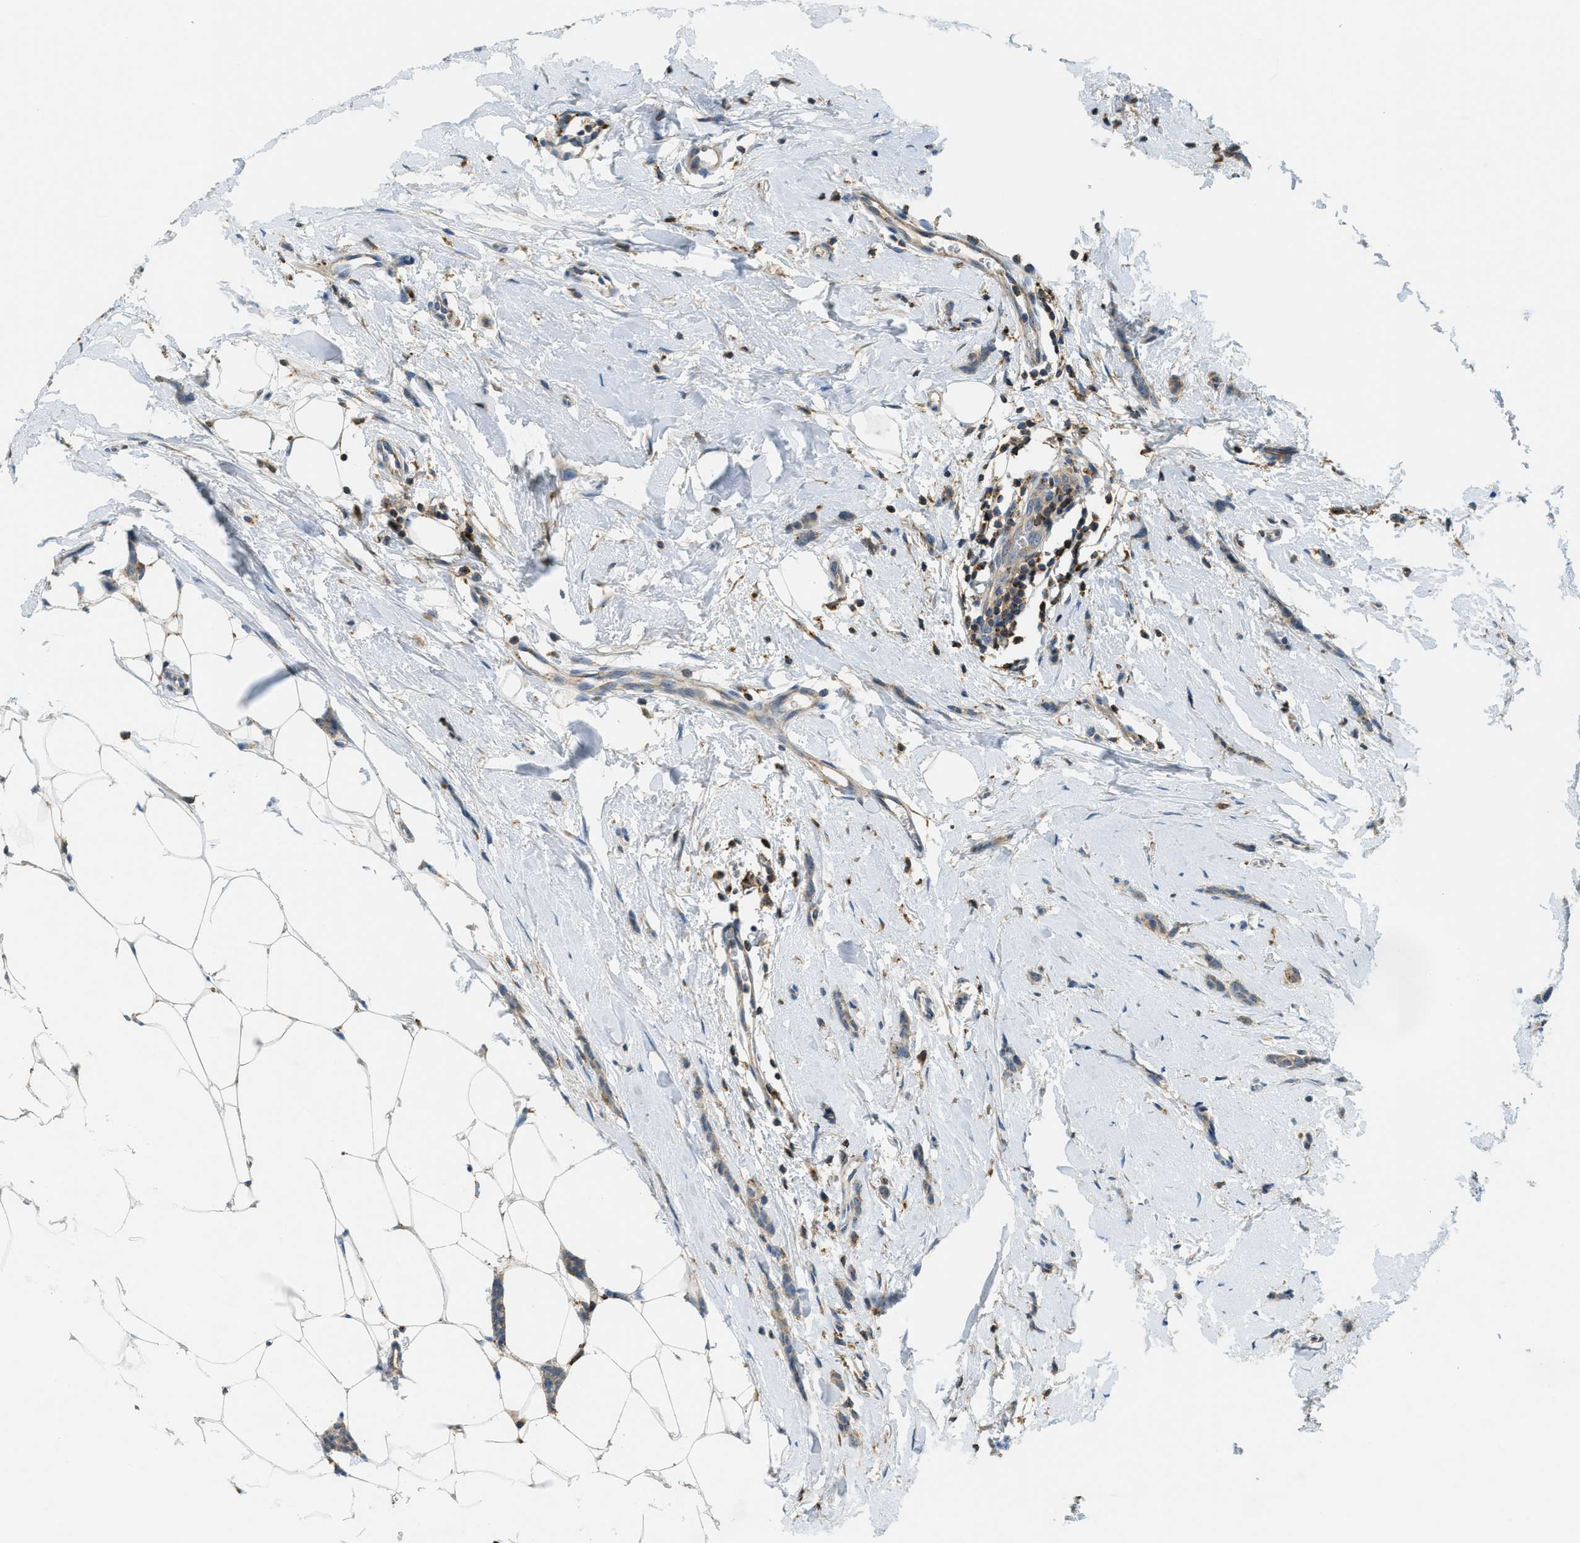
{"staining": {"intensity": "weak", "quantity": ">75%", "location": "cytoplasmic/membranous"}, "tissue": "breast cancer", "cell_type": "Tumor cells", "image_type": "cancer", "snomed": [{"axis": "morphology", "description": "Lobular carcinoma"}, {"axis": "topography", "description": "Skin"}, {"axis": "topography", "description": "Breast"}], "caption": "IHC micrograph of neoplastic tissue: breast cancer stained using immunohistochemistry demonstrates low levels of weak protein expression localized specifically in the cytoplasmic/membranous of tumor cells, appearing as a cytoplasmic/membranous brown color.", "gene": "PLBD2", "patient": {"sex": "female", "age": 46}}